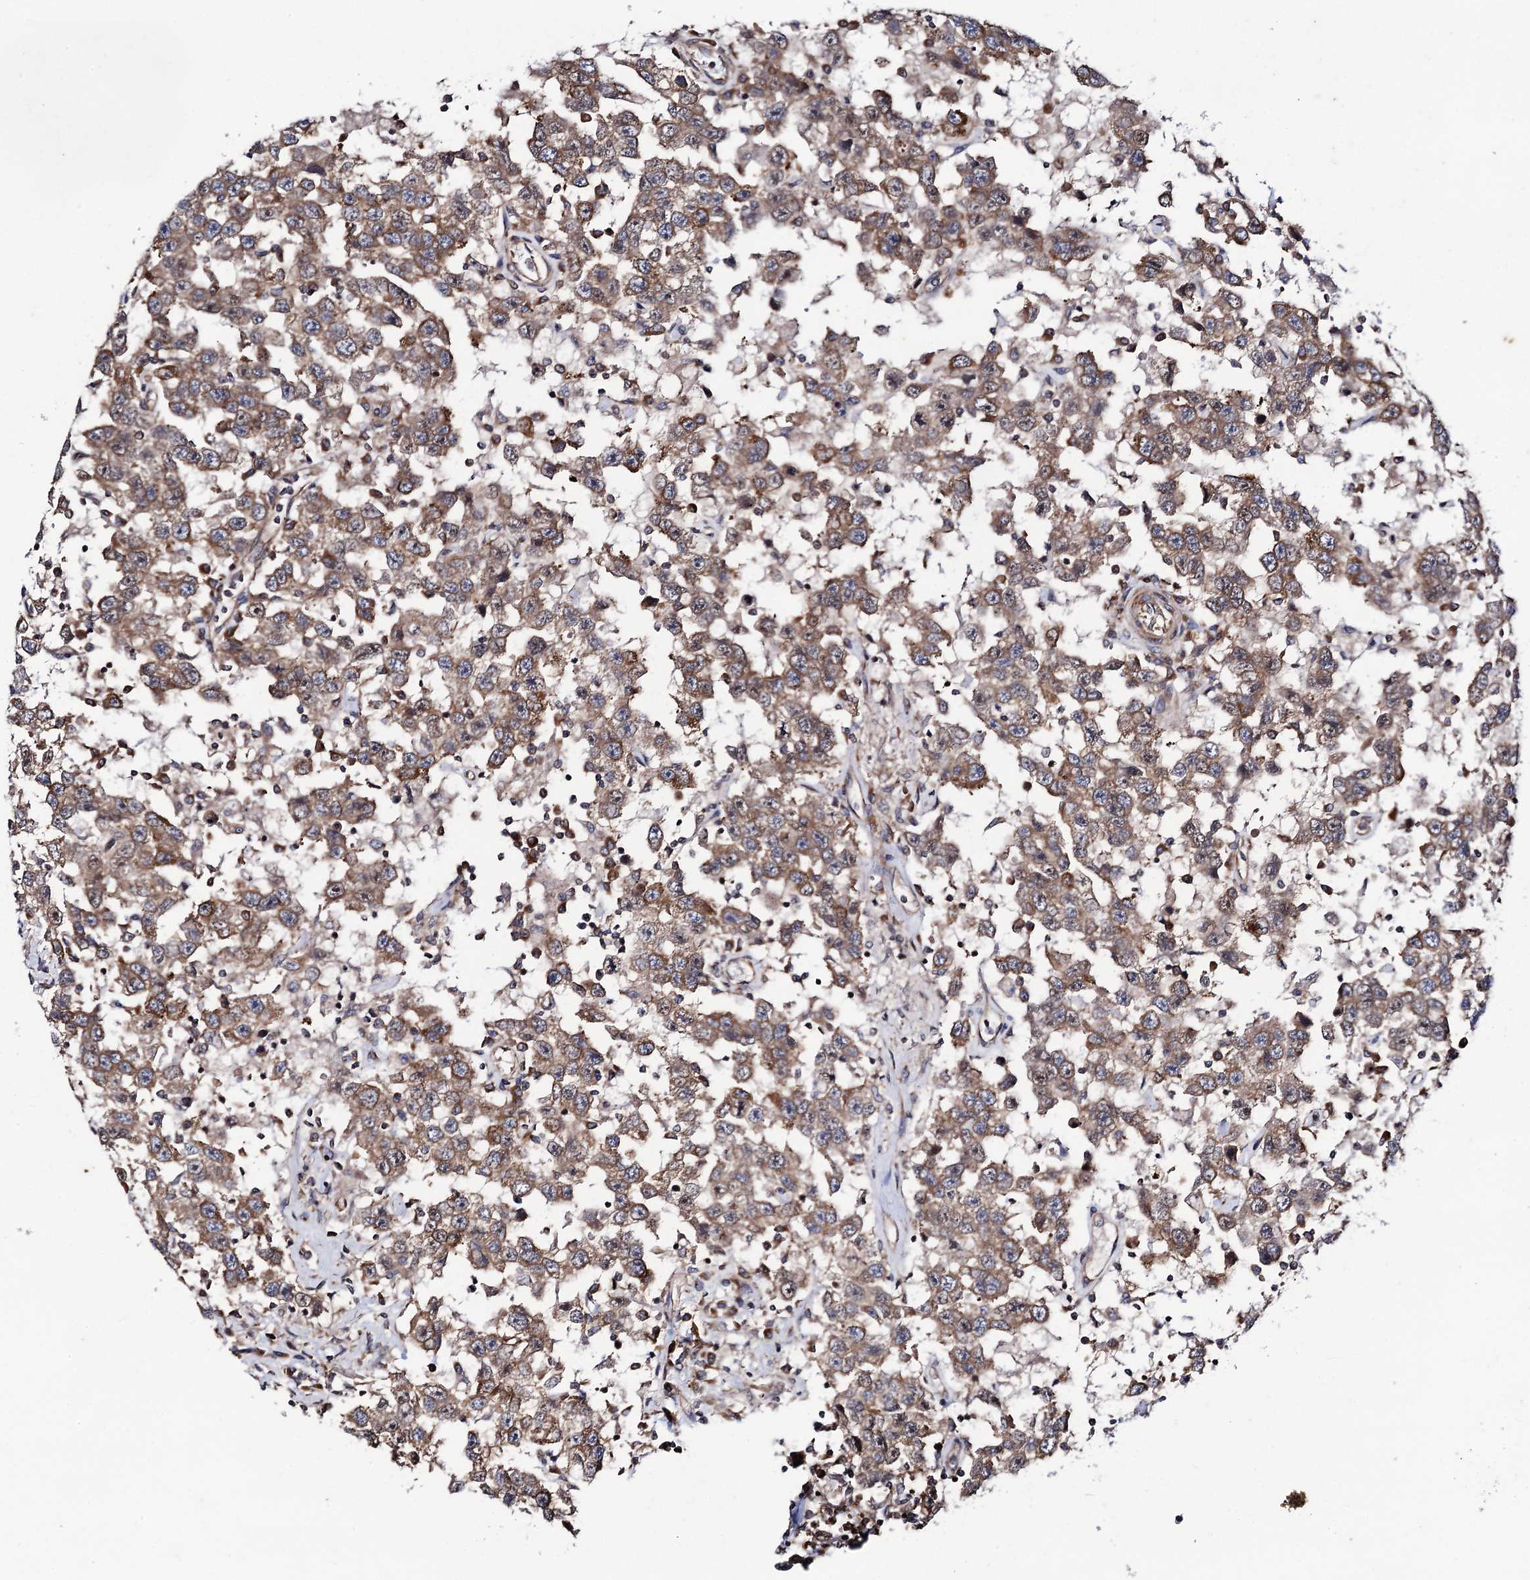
{"staining": {"intensity": "moderate", "quantity": ">75%", "location": "cytoplasmic/membranous"}, "tissue": "testis cancer", "cell_type": "Tumor cells", "image_type": "cancer", "snomed": [{"axis": "morphology", "description": "Seminoma, NOS"}, {"axis": "topography", "description": "Testis"}], "caption": "Moderate cytoplasmic/membranous expression for a protein is seen in about >75% of tumor cells of testis seminoma using immunohistochemistry (IHC).", "gene": "DYDC1", "patient": {"sex": "male", "age": 41}}